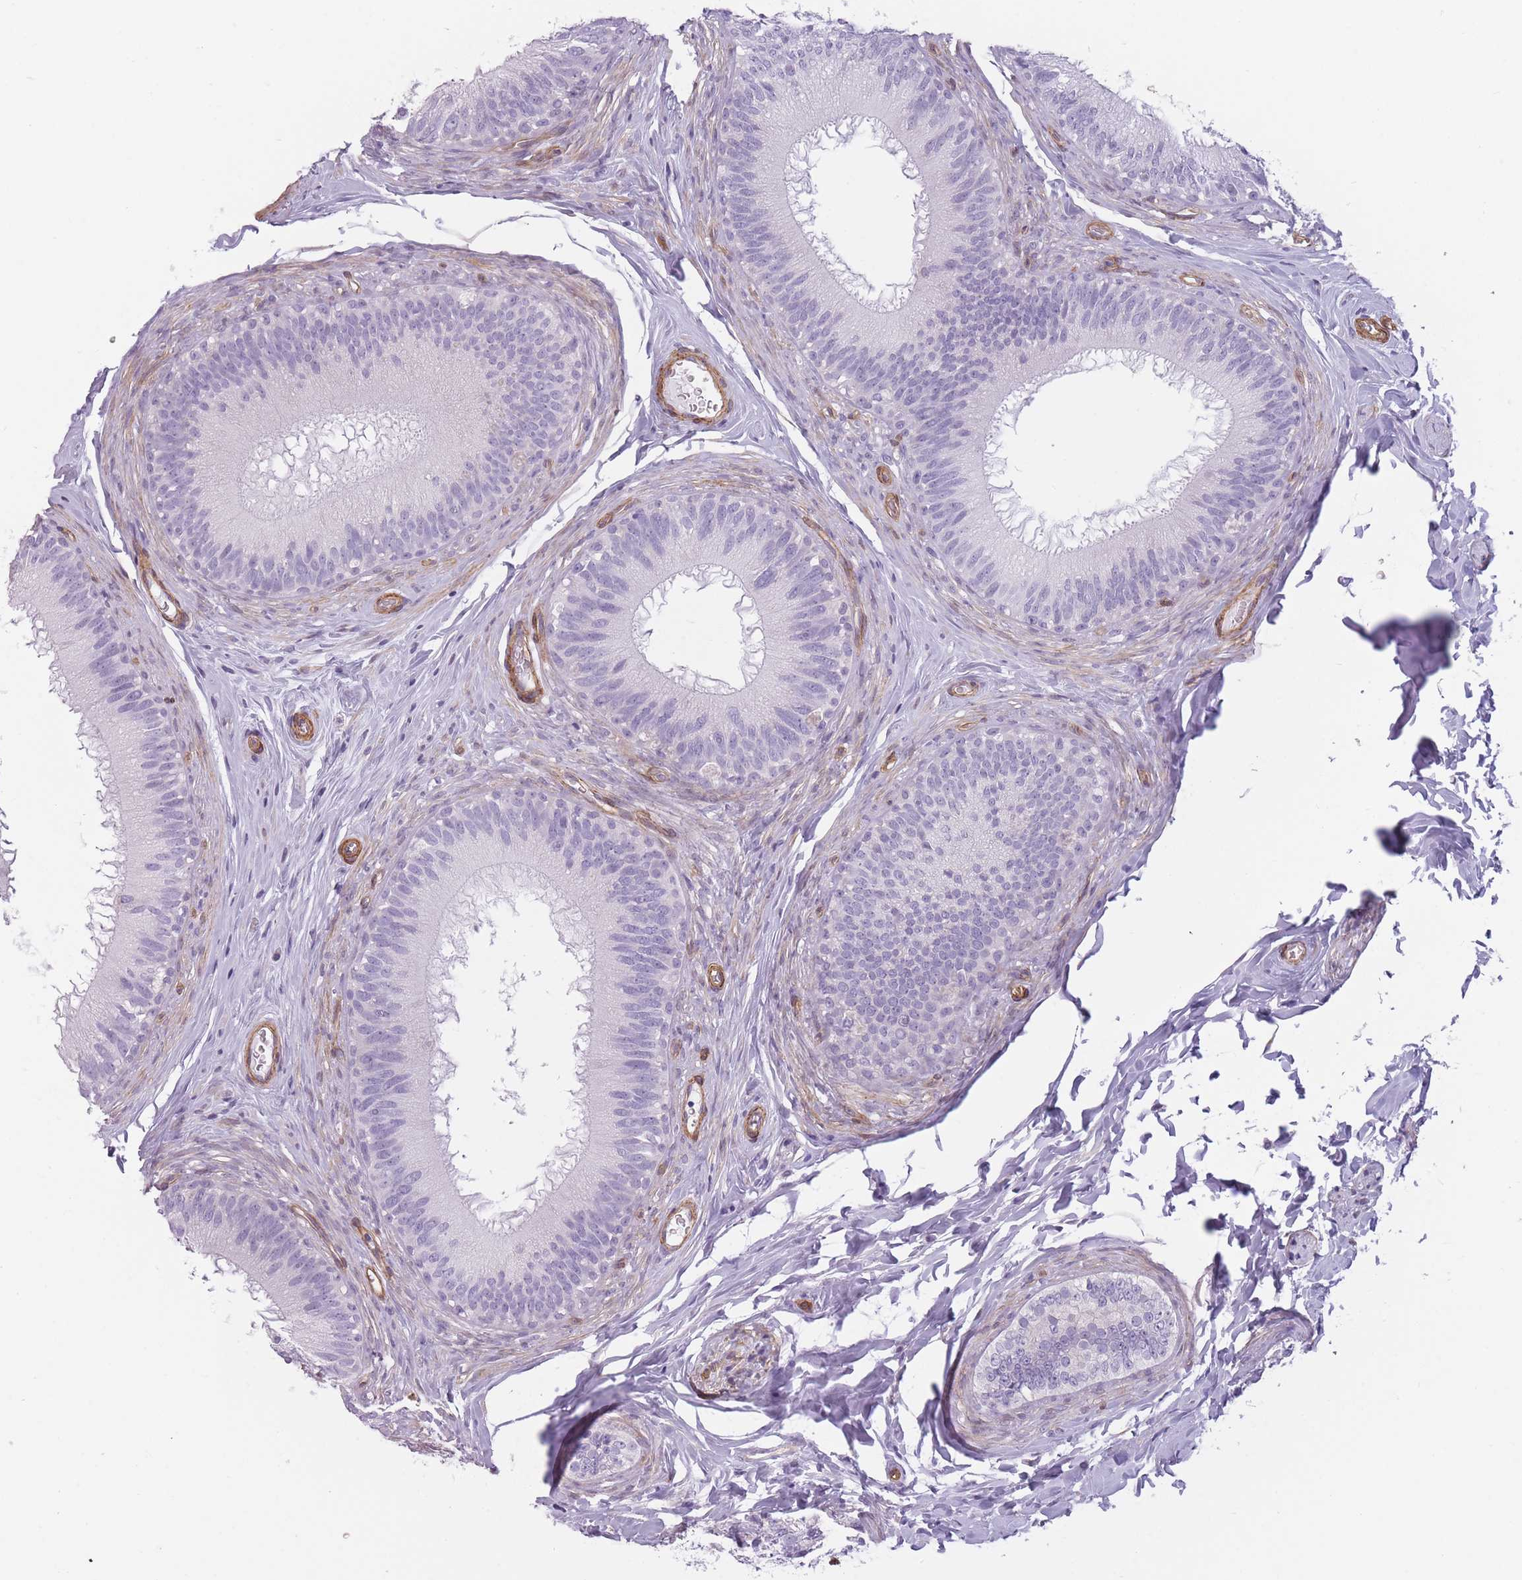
{"staining": {"intensity": "negative", "quantity": "none", "location": "none"}, "tissue": "epididymis", "cell_type": "Glandular cells", "image_type": "normal", "snomed": [{"axis": "morphology", "description": "Normal tissue, NOS"}, {"axis": "topography", "description": "Epididymis"}], "caption": "DAB (3,3'-diaminobenzidine) immunohistochemical staining of benign epididymis exhibits no significant staining in glandular cells.", "gene": "OR6B2", "patient": {"sex": "male", "age": 38}}